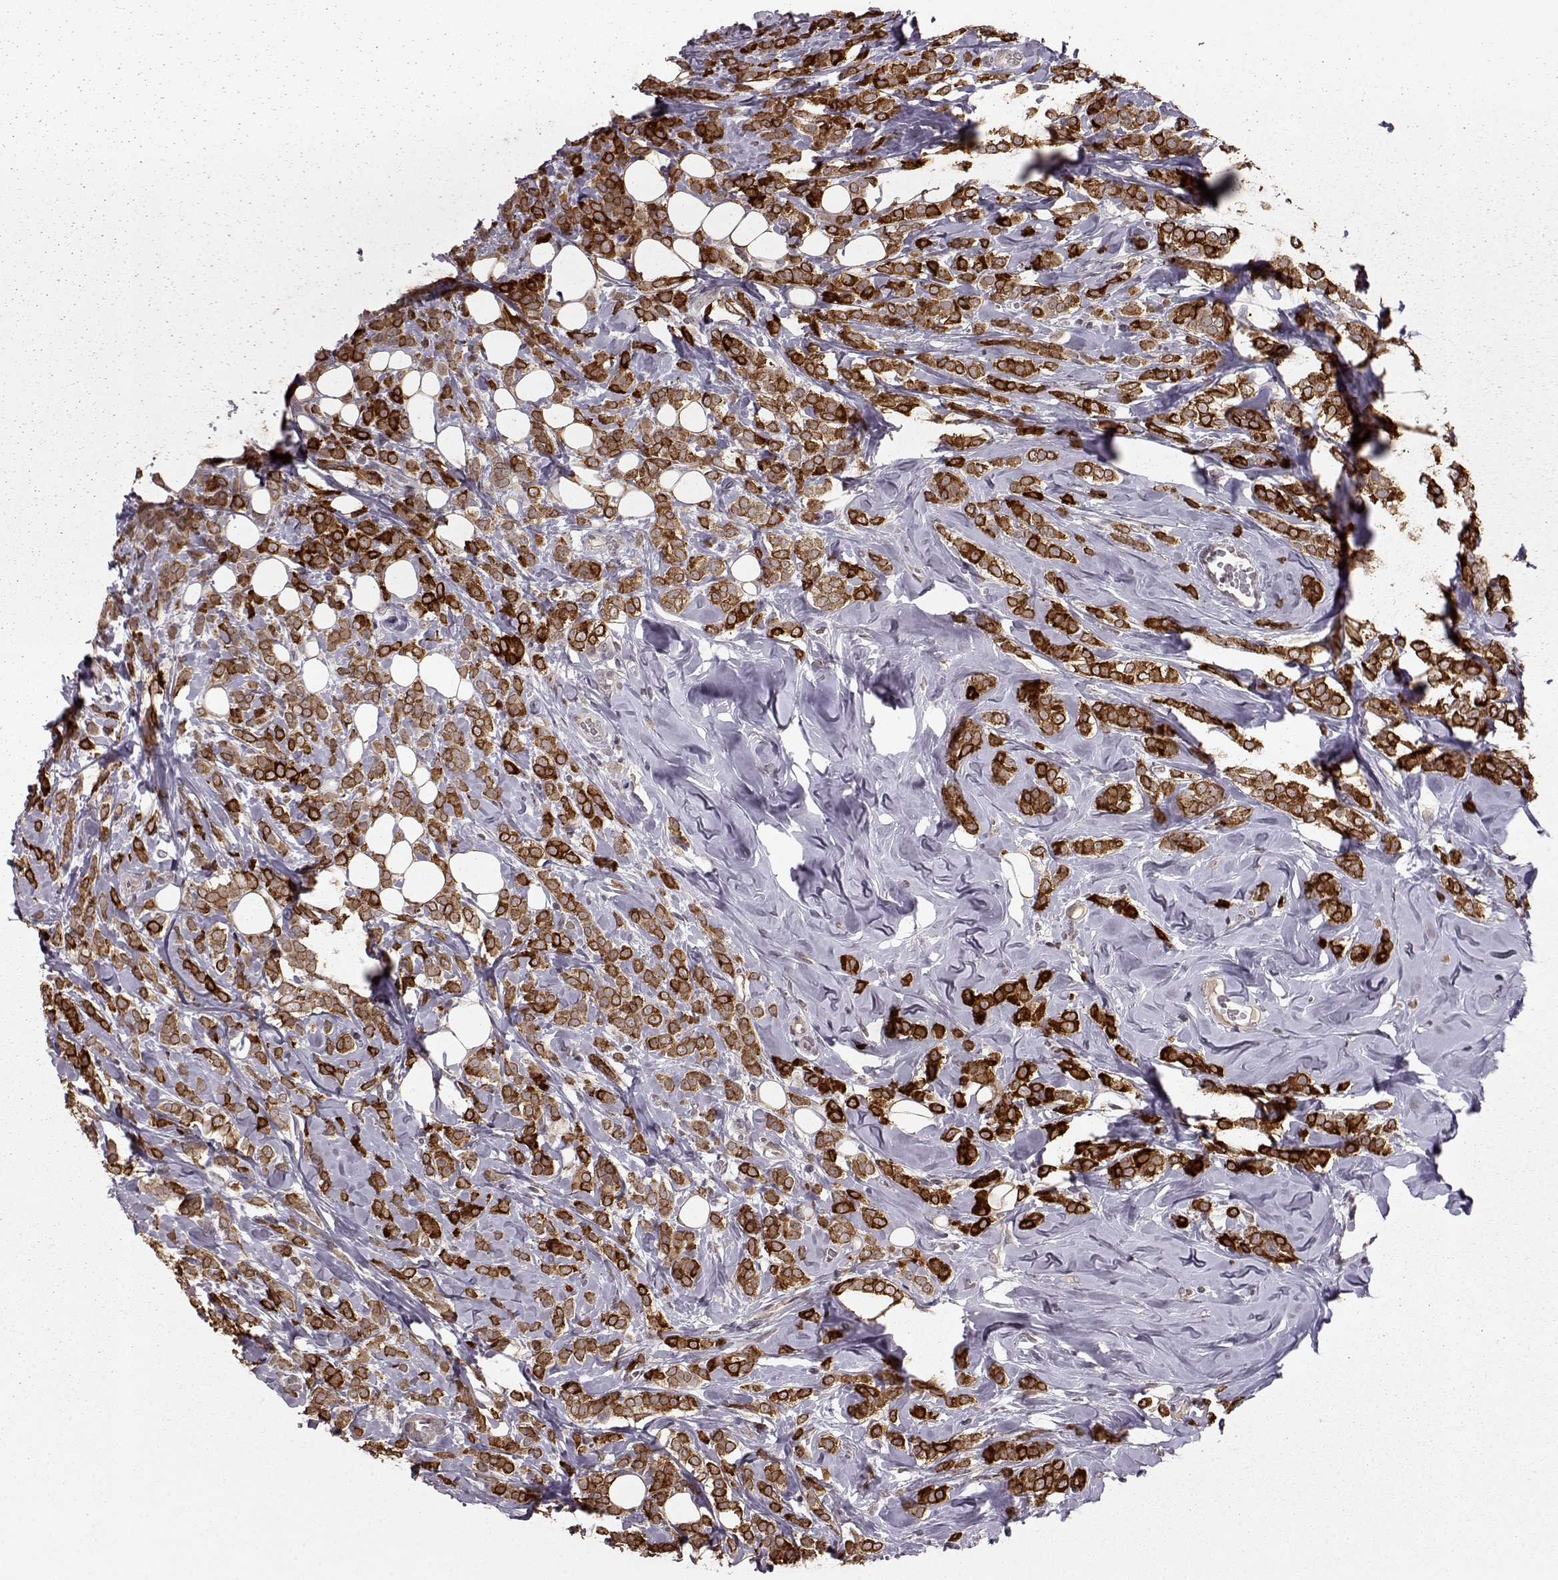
{"staining": {"intensity": "strong", "quantity": ">75%", "location": "cytoplasmic/membranous"}, "tissue": "breast cancer", "cell_type": "Tumor cells", "image_type": "cancer", "snomed": [{"axis": "morphology", "description": "Lobular carcinoma"}, {"axis": "topography", "description": "Breast"}], "caption": "IHC staining of breast cancer, which displays high levels of strong cytoplasmic/membranous positivity in about >75% of tumor cells indicating strong cytoplasmic/membranous protein positivity. The staining was performed using DAB (brown) for protein detection and nuclei were counterstained in hematoxylin (blue).", "gene": "ELOVL5", "patient": {"sex": "female", "age": 49}}